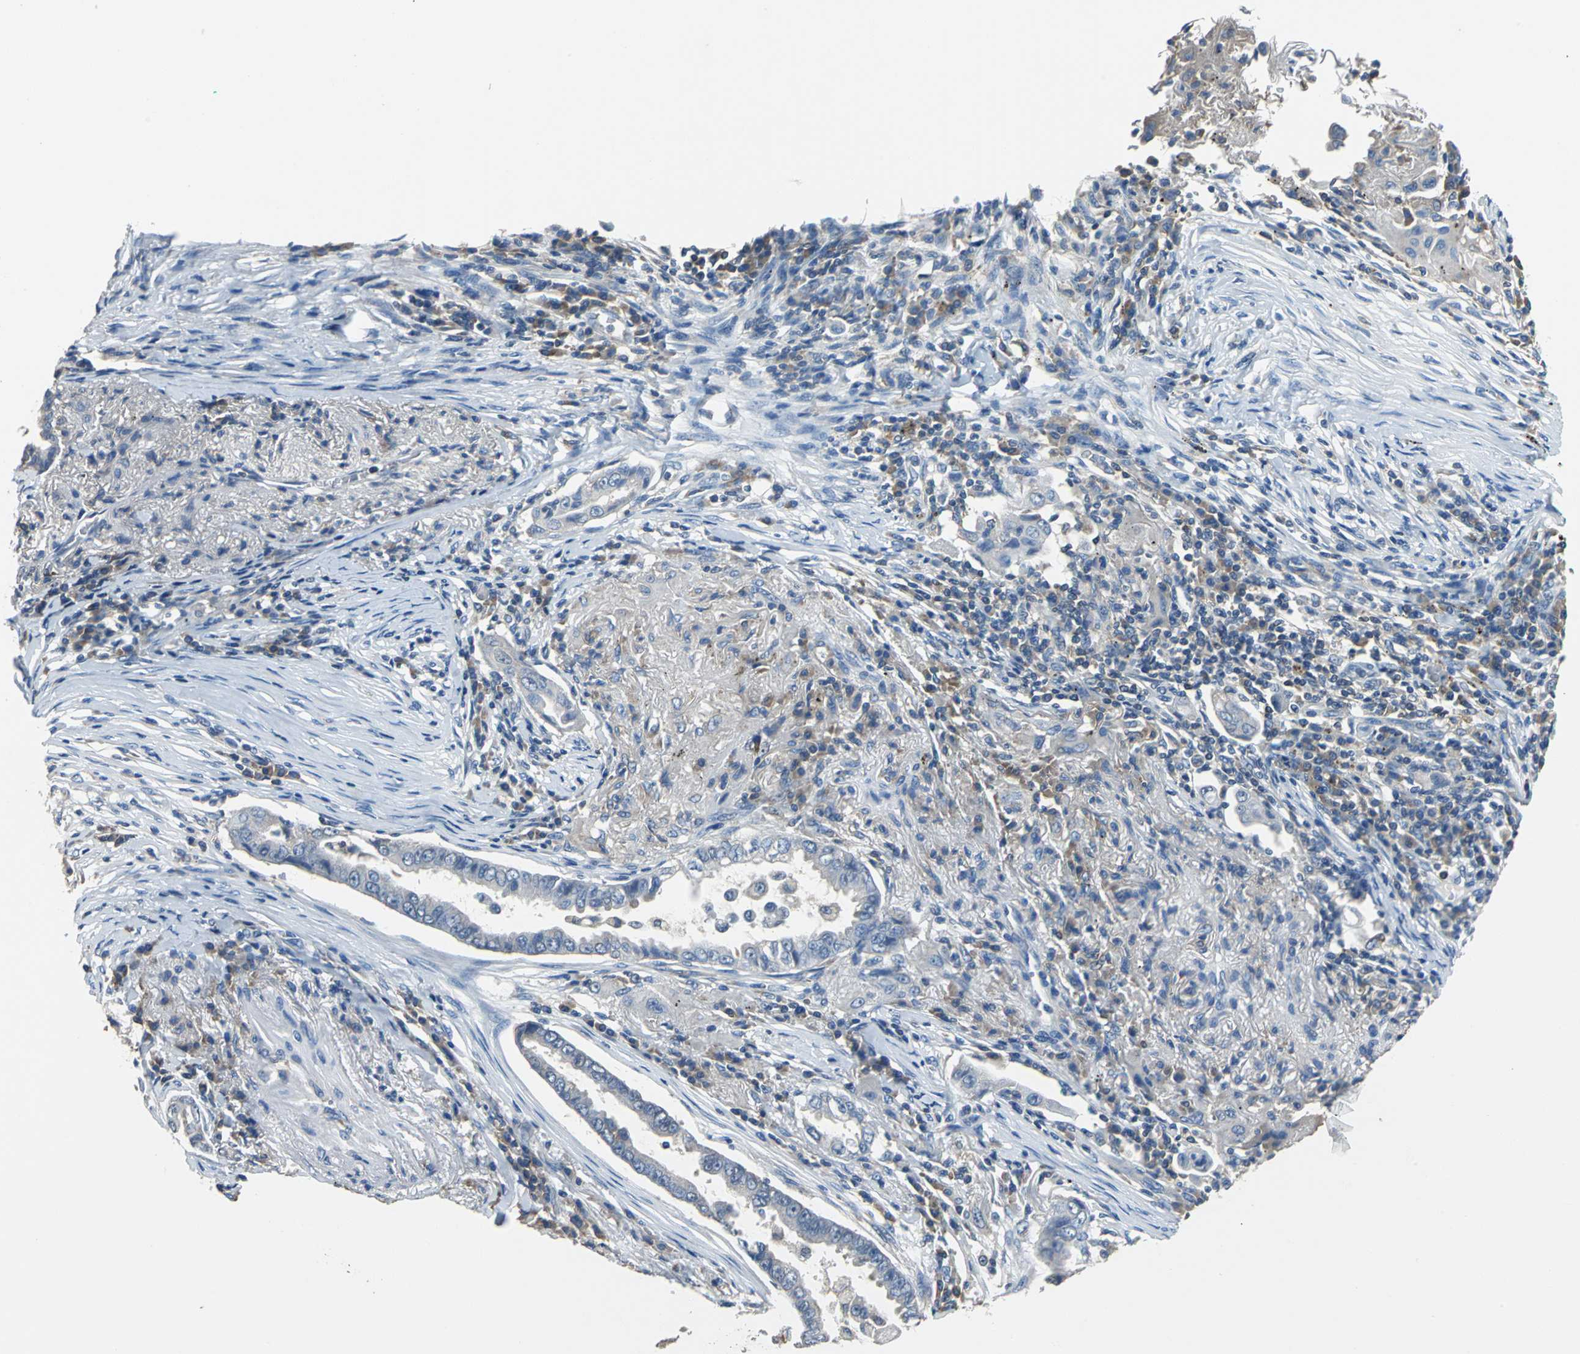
{"staining": {"intensity": "negative", "quantity": "none", "location": "none"}, "tissue": "lung cancer", "cell_type": "Tumor cells", "image_type": "cancer", "snomed": [{"axis": "morphology", "description": "Normal tissue, NOS"}, {"axis": "morphology", "description": "Inflammation, NOS"}, {"axis": "morphology", "description": "Adenocarcinoma, NOS"}, {"axis": "topography", "description": "Lung"}], "caption": "Immunohistochemistry (IHC) histopathology image of lung adenocarcinoma stained for a protein (brown), which shows no staining in tumor cells. (Stains: DAB (3,3'-diaminobenzidine) immunohistochemistry with hematoxylin counter stain, Microscopy: brightfield microscopy at high magnification).", "gene": "PRKCA", "patient": {"sex": "female", "age": 64}}